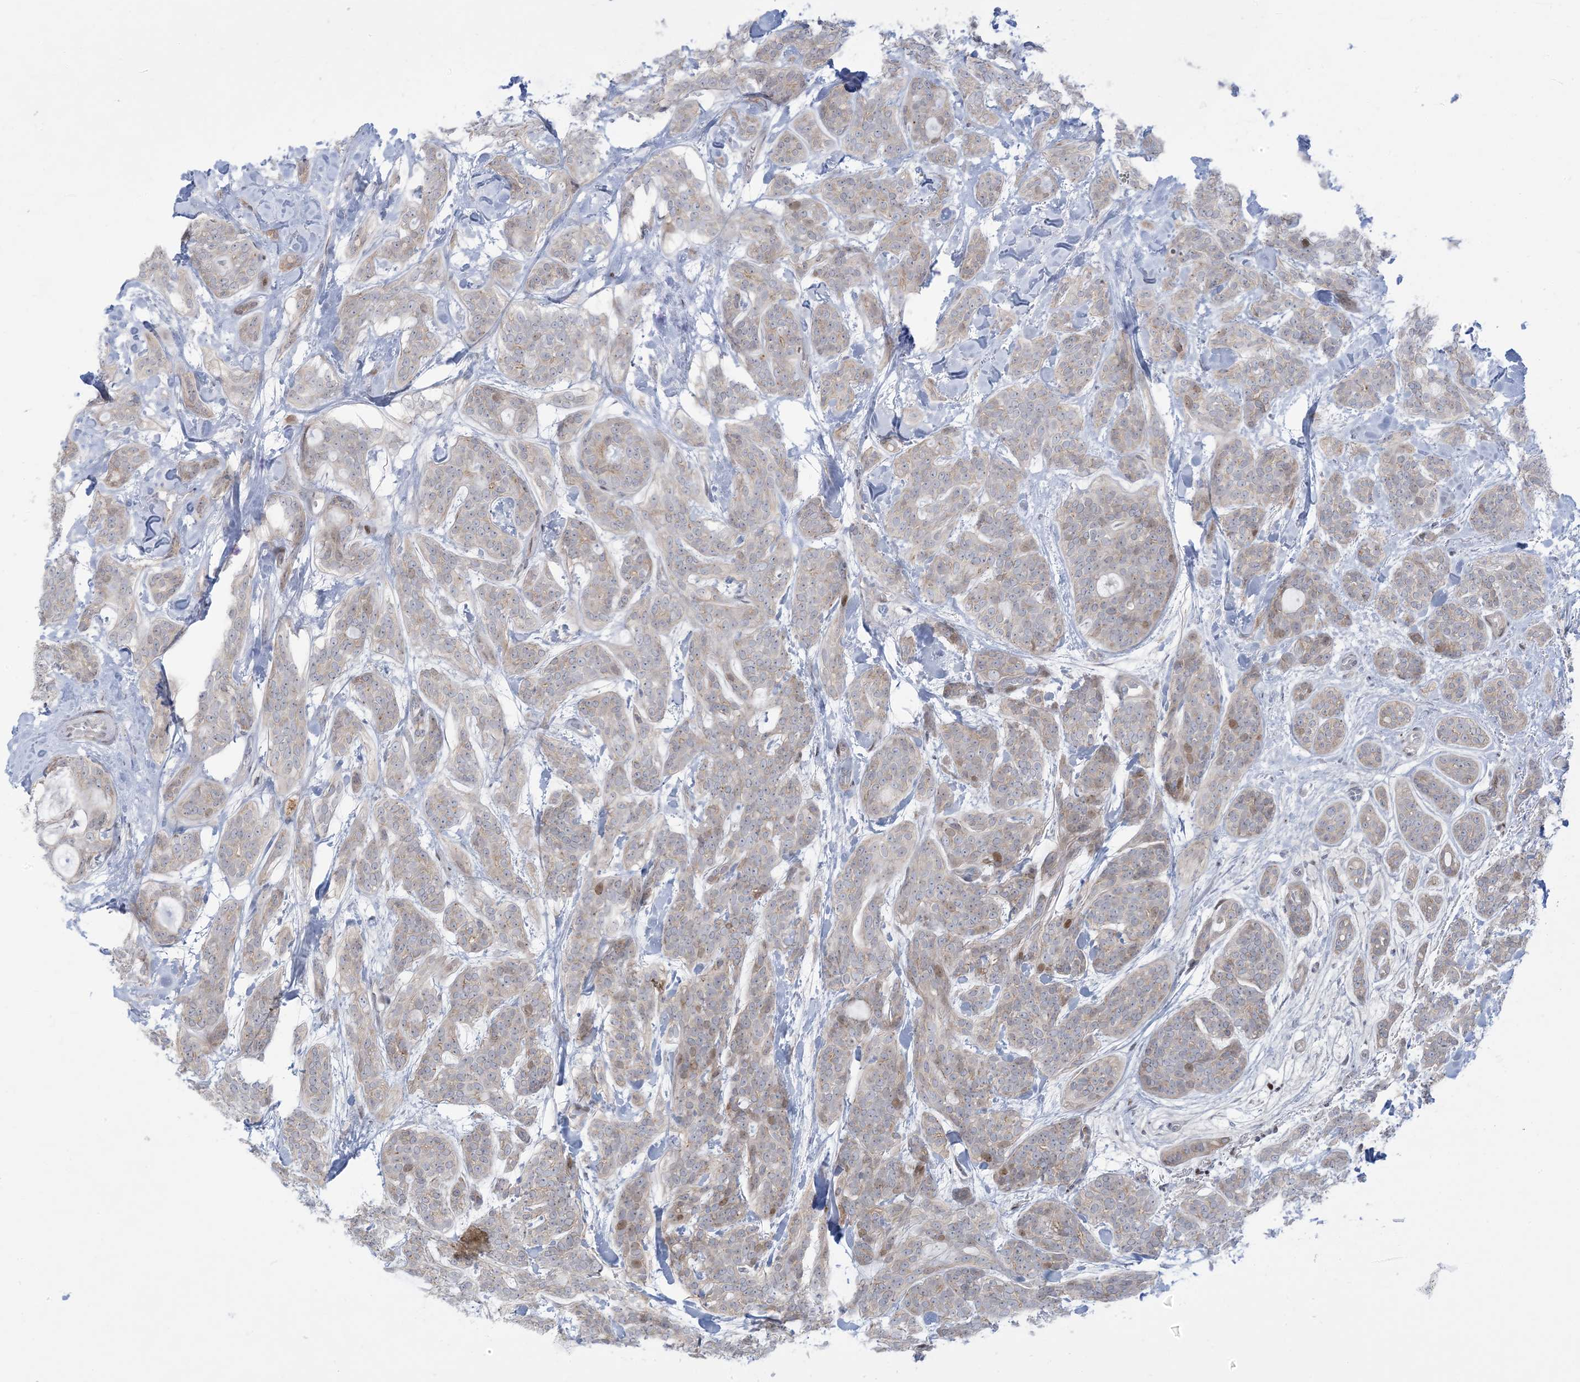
{"staining": {"intensity": "weak", "quantity": "<25%", "location": "nuclear"}, "tissue": "head and neck cancer", "cell_type": "Tumor cells", "image_type": "cancer", "snomed": [{"axis": "morphology", "description": "Adenocarcinoma, NOS"}, {"axis": "topography", "description": "Head-Neck"}], "caption": "Tumor cells are negative for brown protein staining in adenocarcinoma (head and neck).", "gene": "AFTPH", "patient": {"sex": "male", "age": 66}}